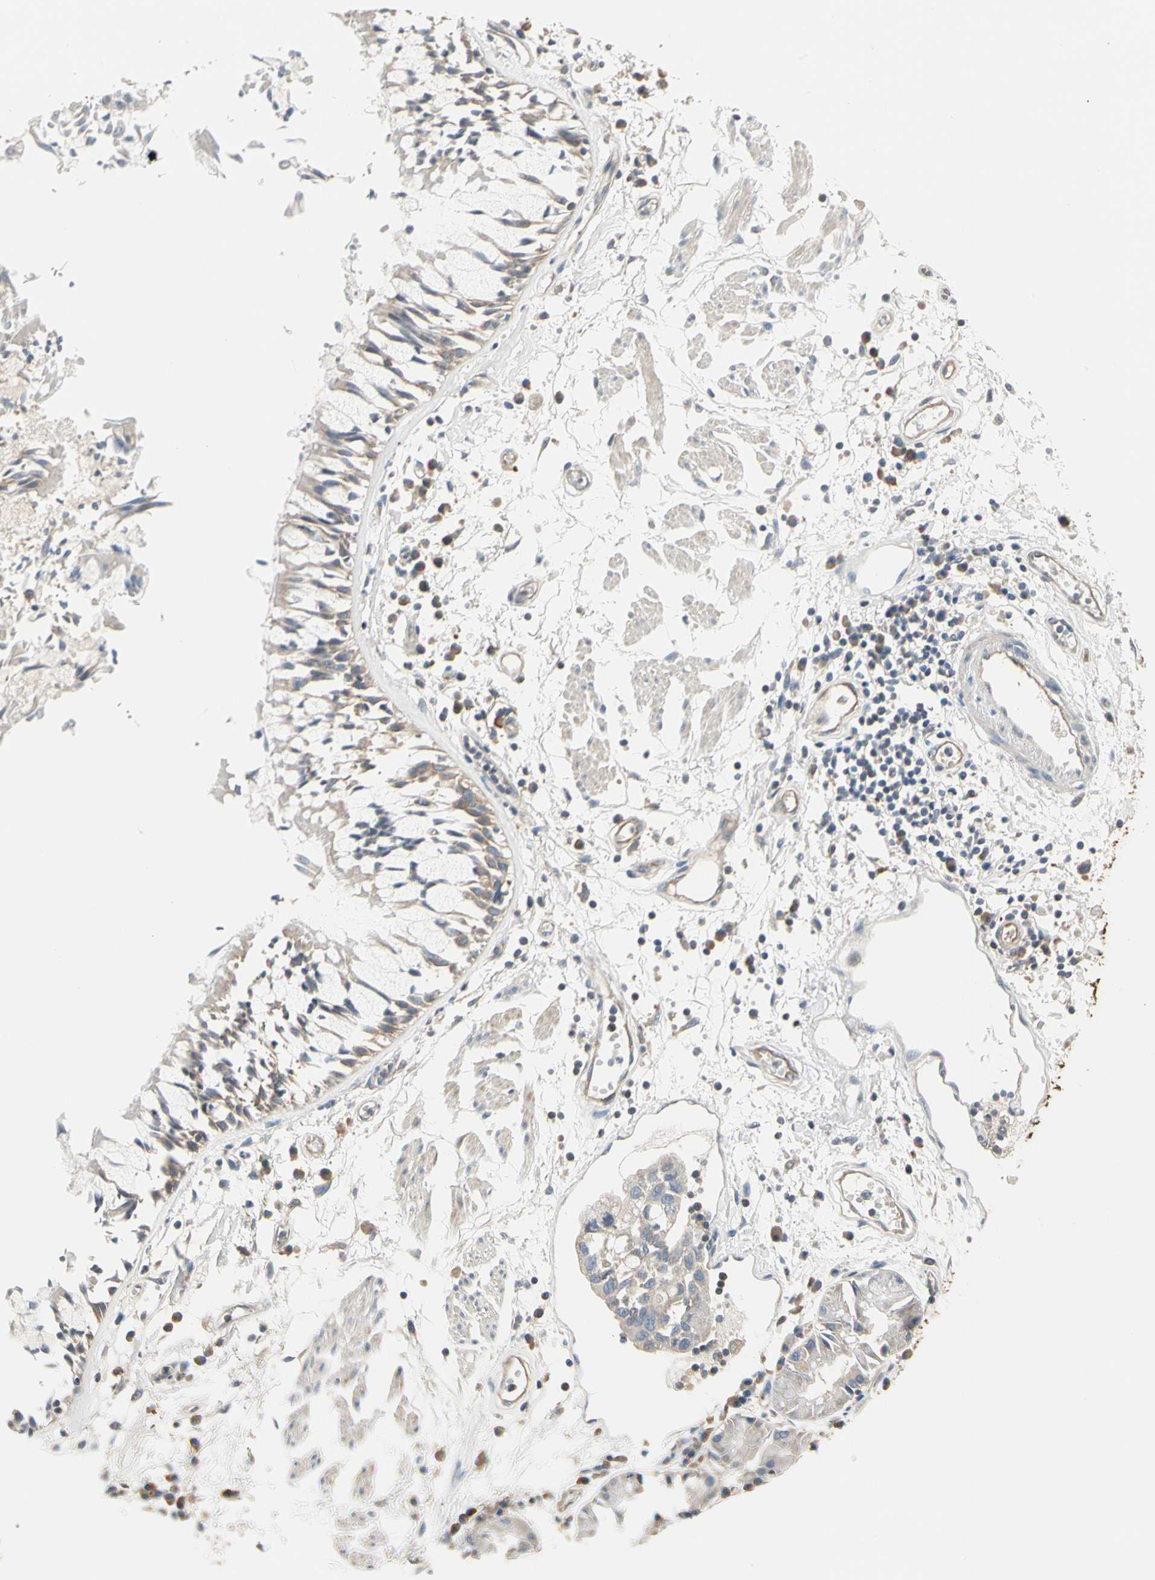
{"staining": {"intensity": "weak", "quantity": "25%-75%", "location": "cytoplasmic/membranous"}, "tissue": "adipose tissue", "cell_type": "Adipocytes", "image_type": "normal", "snomed": [{"axis": "morphology", "description": "Normal tissue, NOS"}, {"axis": "morphology", "description": "Adenocarcinoma, NOS"}, {"axis": "topography", "description": "Cartilage tissue"}, {"axis": "topography", "description": "Bronchus"}, {"axis": "topography", "description": "Lung"}], "caption": "A brown stain shows weak cytoplasmic/membranous positivity of a protein in adipocytes of benign human adipose tissue. Immunohistochemistry (ihc) stains the protein in brown and the nuclei are stained blue.", "gene": "GPR153", "patient": {"sex": "female", "age": 67}}